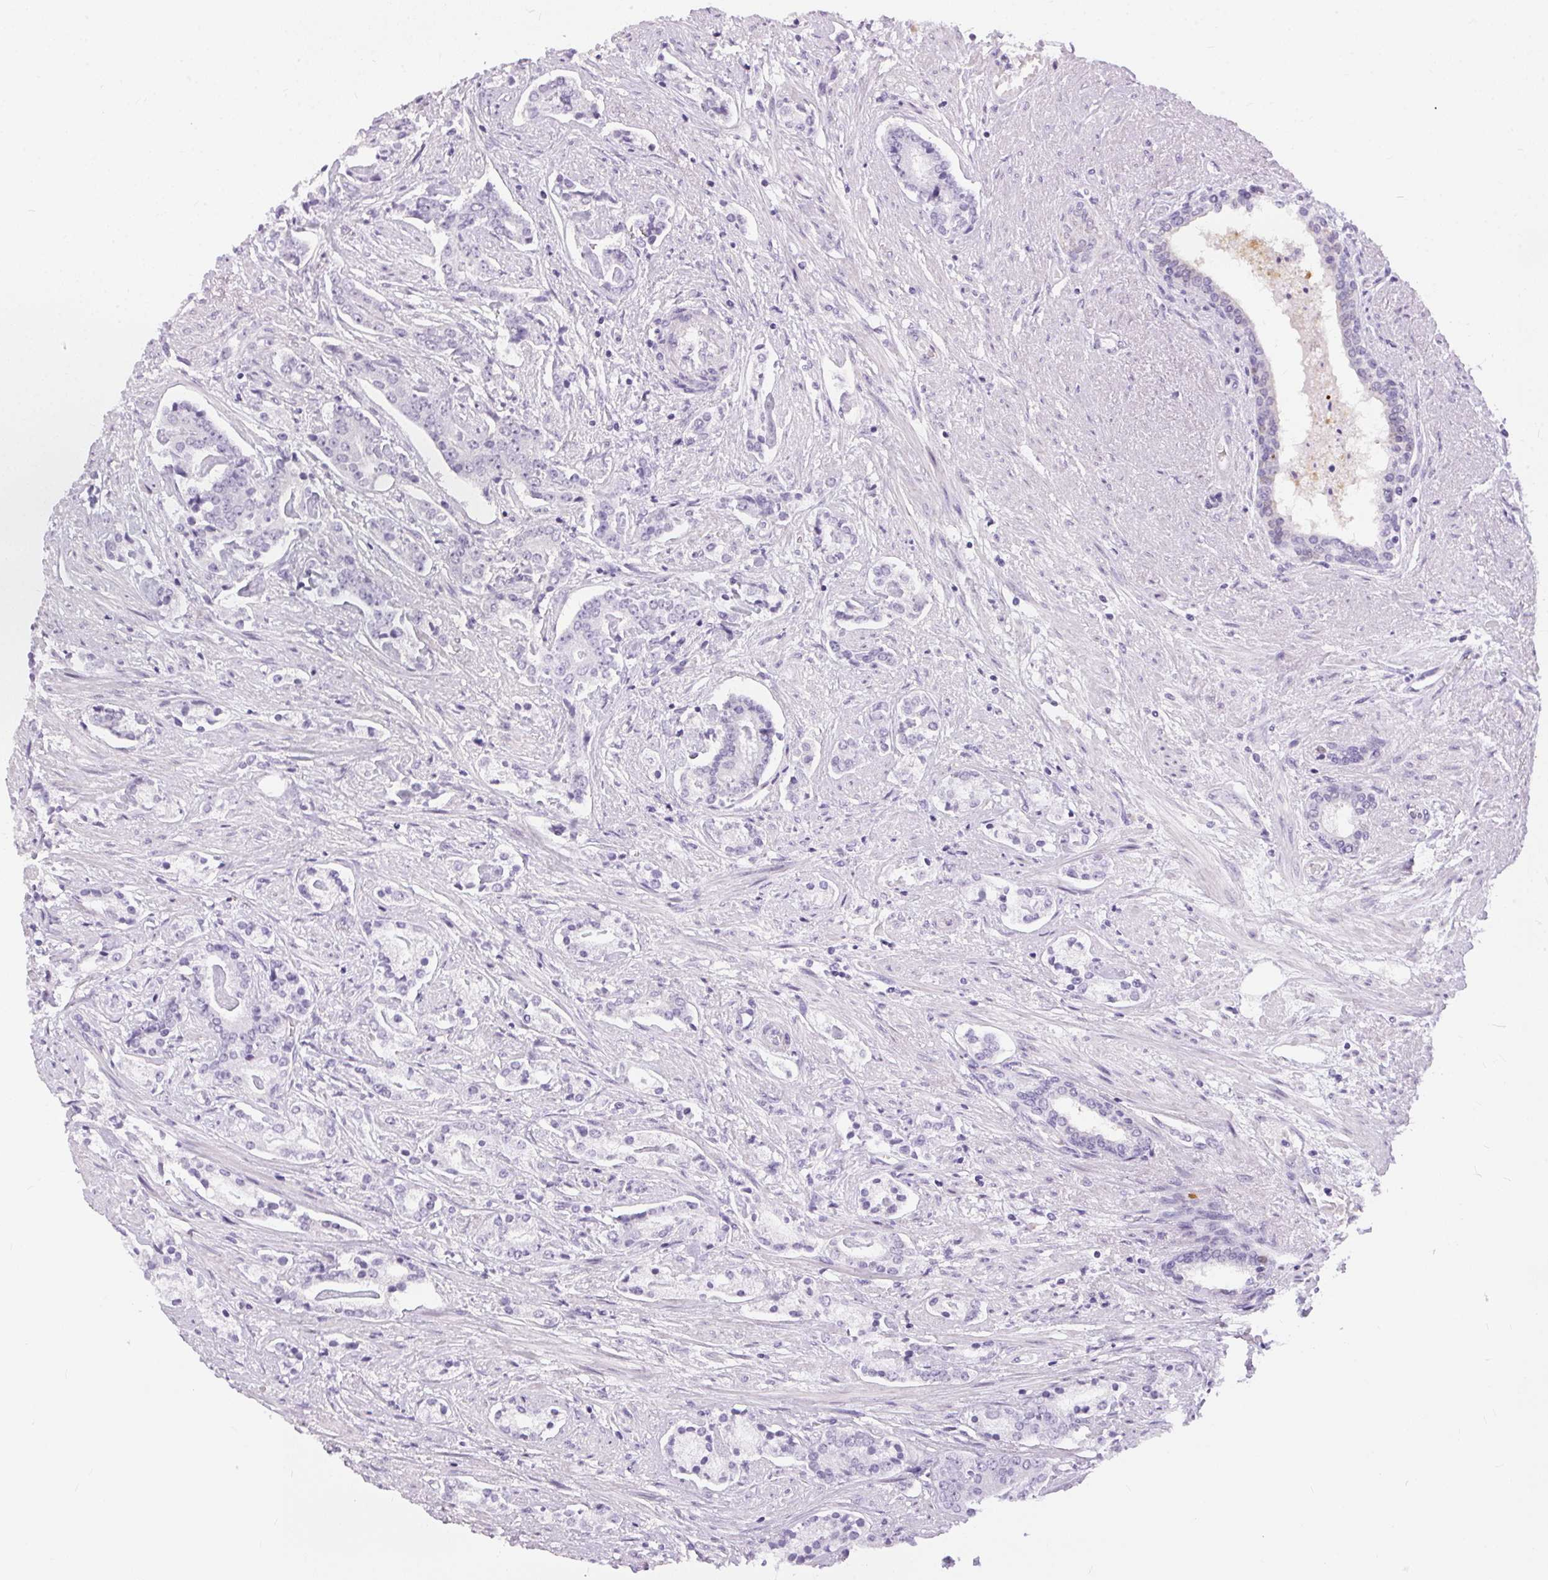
{"staining": {"intensity": "negative", "quantity": "none", "location": "none"}, "tissue": "prostate cancer", "cell_type": "Tumor cells", "image_type": "cancer", "snomed": [{"axis": "morphology", "description": "Adenocarcinoma, NOS"}, {"axis": "topography", "description": "Prostate"}], "caption": "Tumor cells show no significant protein positivity in prostate adenocarcinoma.", "gene": "GBP6", "patient": {"sex": "male", "age": 64}}